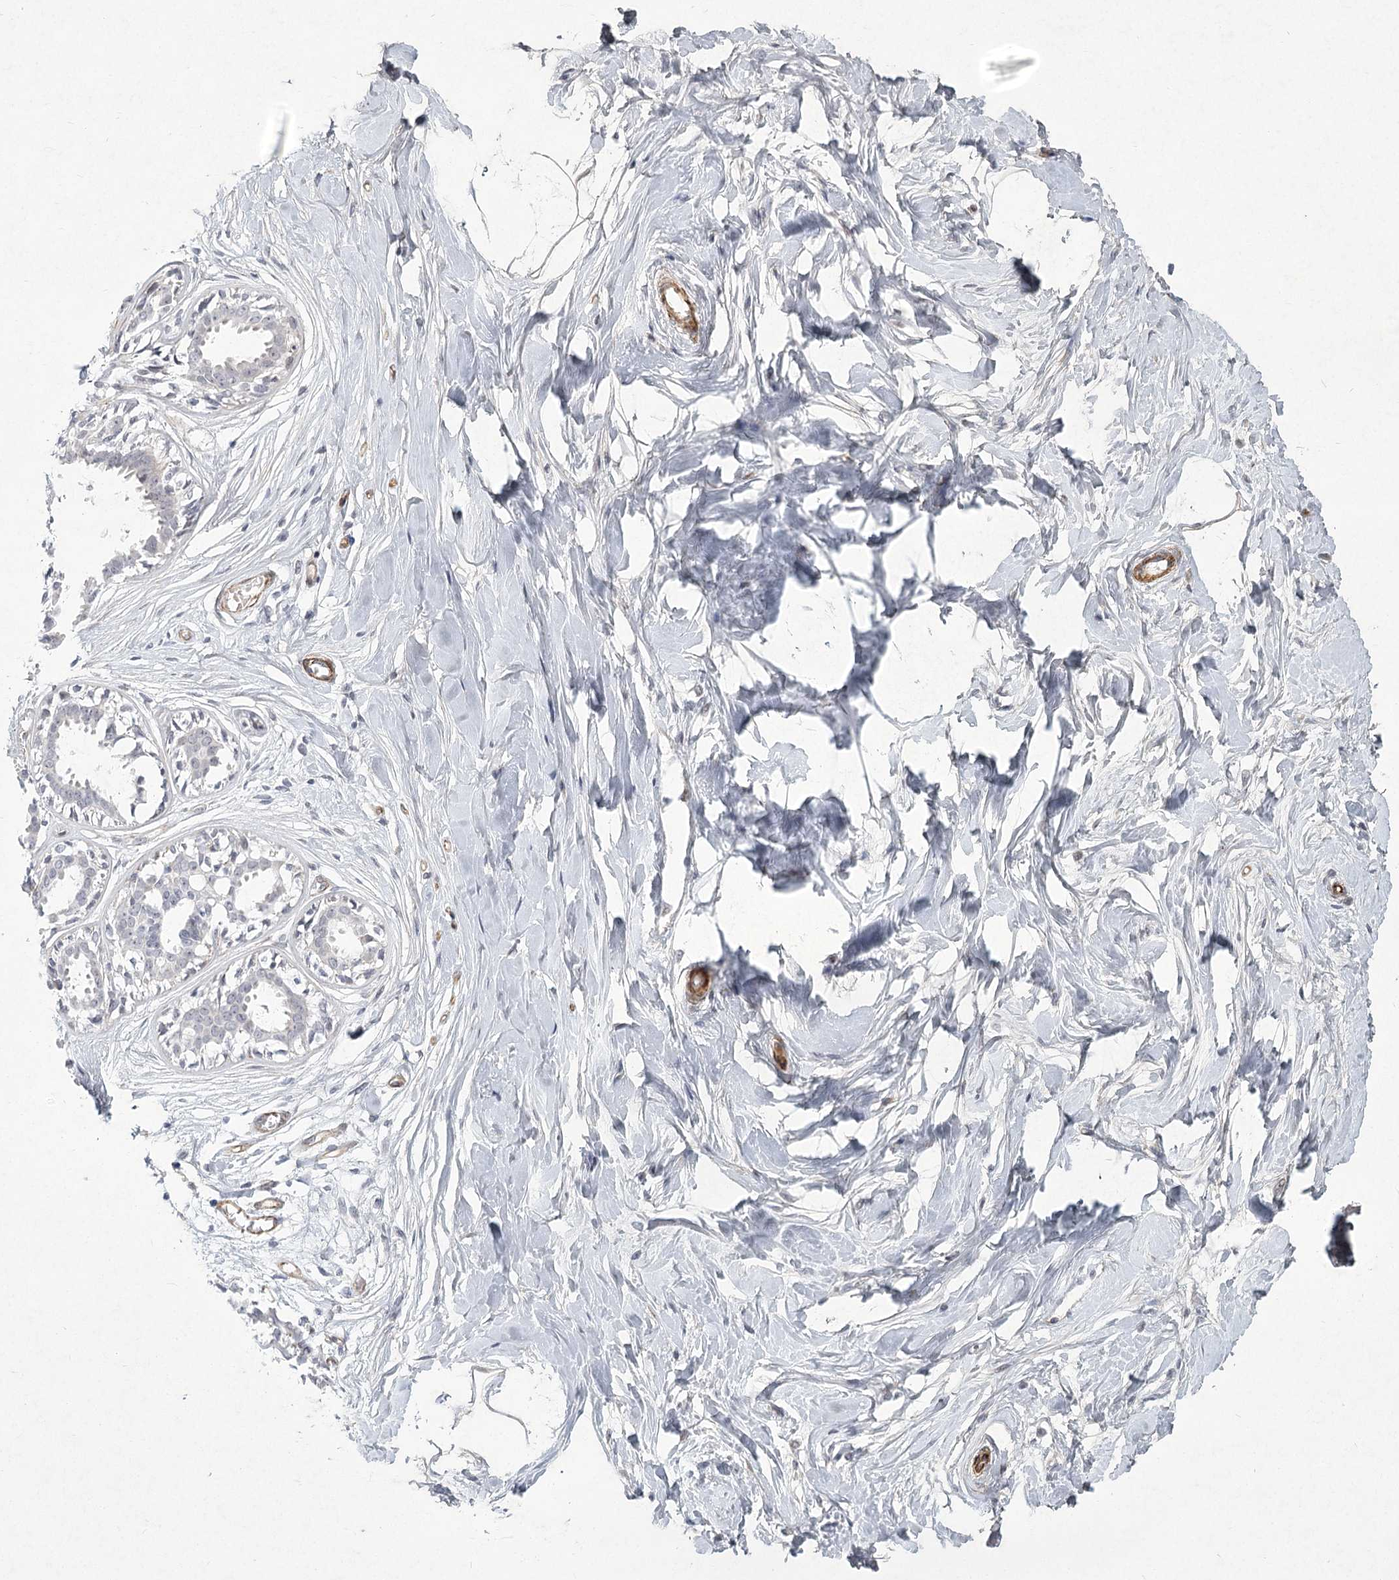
{"staining": {"intensity": "negative", "quantity": "none", "location": "none"}, "tissue": "breast", "cell_type": "Adipocytes", "image_type": "normal", "snomed": [{"axis": "morphology", "description": "Normal tissue, NOS"}, {"axis": "topography", "description": "Breast"}], "caption": "This is an immunohistochemistry micrograph of benign human breast. There is no positivity in adipocytes.", "gene": "MEPE", "patient": {"sex": "female", "age": 45}}